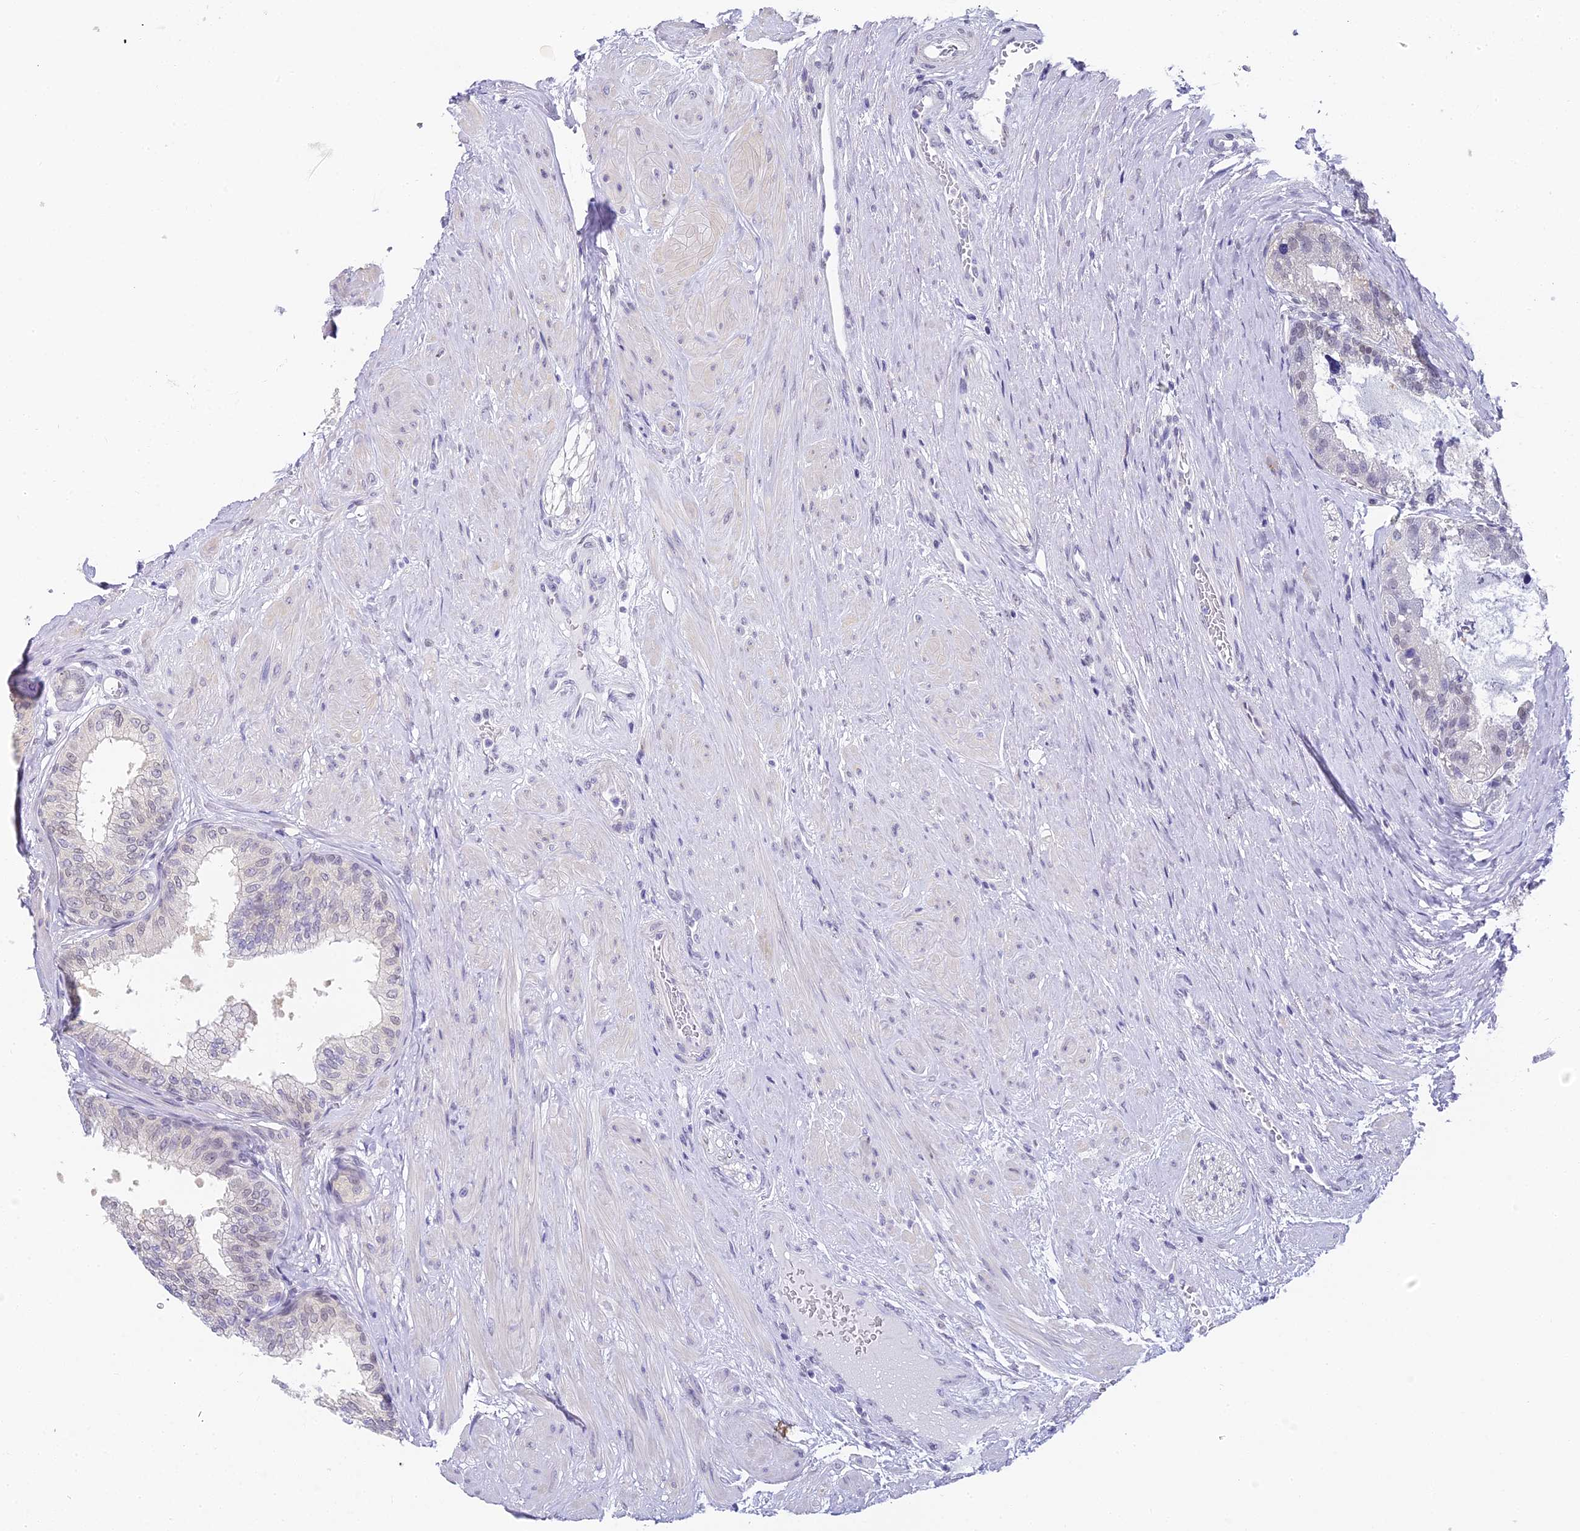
{"staining": {"intensity": "negative", "quantity": "none", "location": "none"}, "tissue": "prostate", "cell_type": "Glandular cells", "image_type": "normal", "snomed": [{"axis": "morphology", "description": "Normal tissue, NOS"}, {"axis": "topography", "description": "Prostate"}], "caption": "The immunohistochemistry histopathology image has no significant staining in glandular cells of prostate. (Brightfield microscopy of DAB immunohistochemistry at high magnification).", "gene": "ABHD14A", "patient": {"sex": "male", "age": 60}}